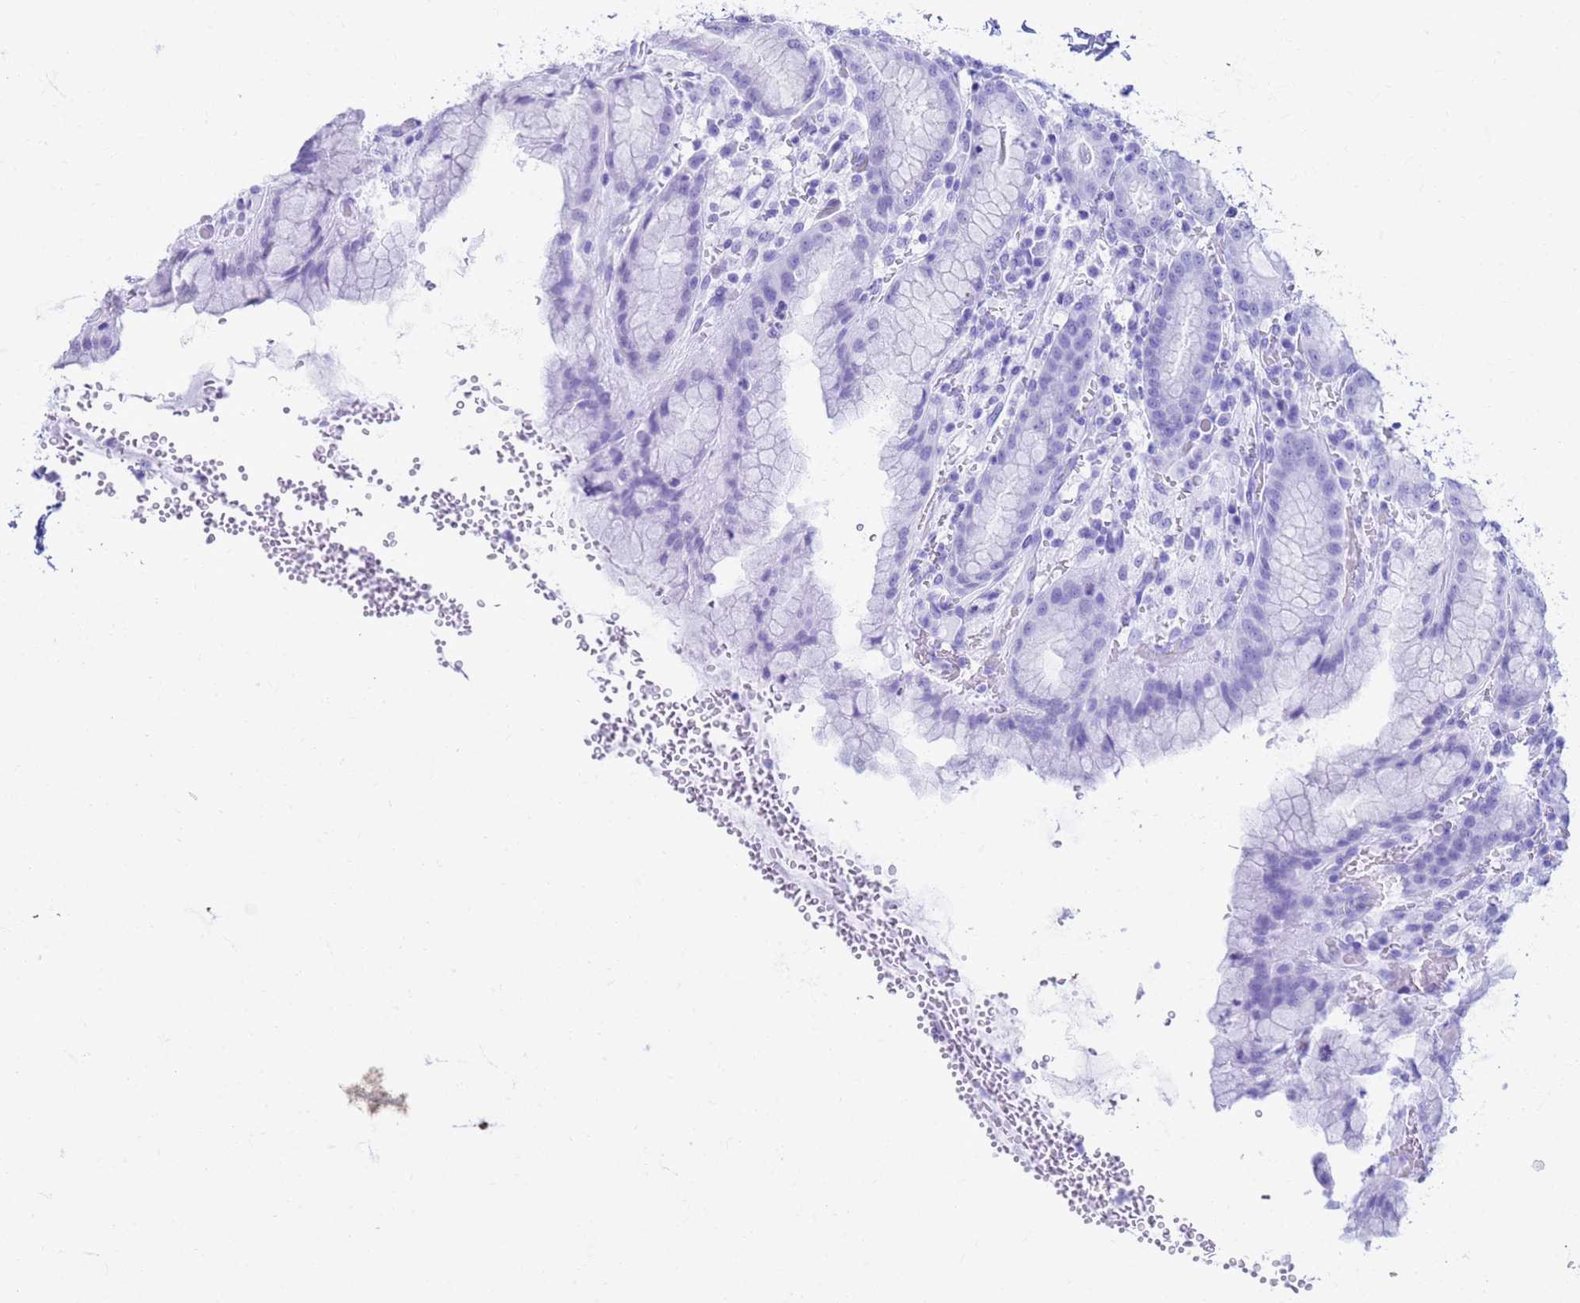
{"staining": {"intensity": "negative", "quantity": "none", "location": "none"}, "tissue": "stomach", "cell_type": "Glandular cells", "image_type": "normal", "snomed": [{"axis": "morphology", "description": "Normal tissue, NOS"}, {"axis": "topography", "description": "Stomach, upper"}], "caption": "An immunohistochemistry micrograph of normal stomach is shown. There is no staining in glandular cells of stomach.", "gene": "FAM170B", "patient": {"sex": "male", "age": 52}}